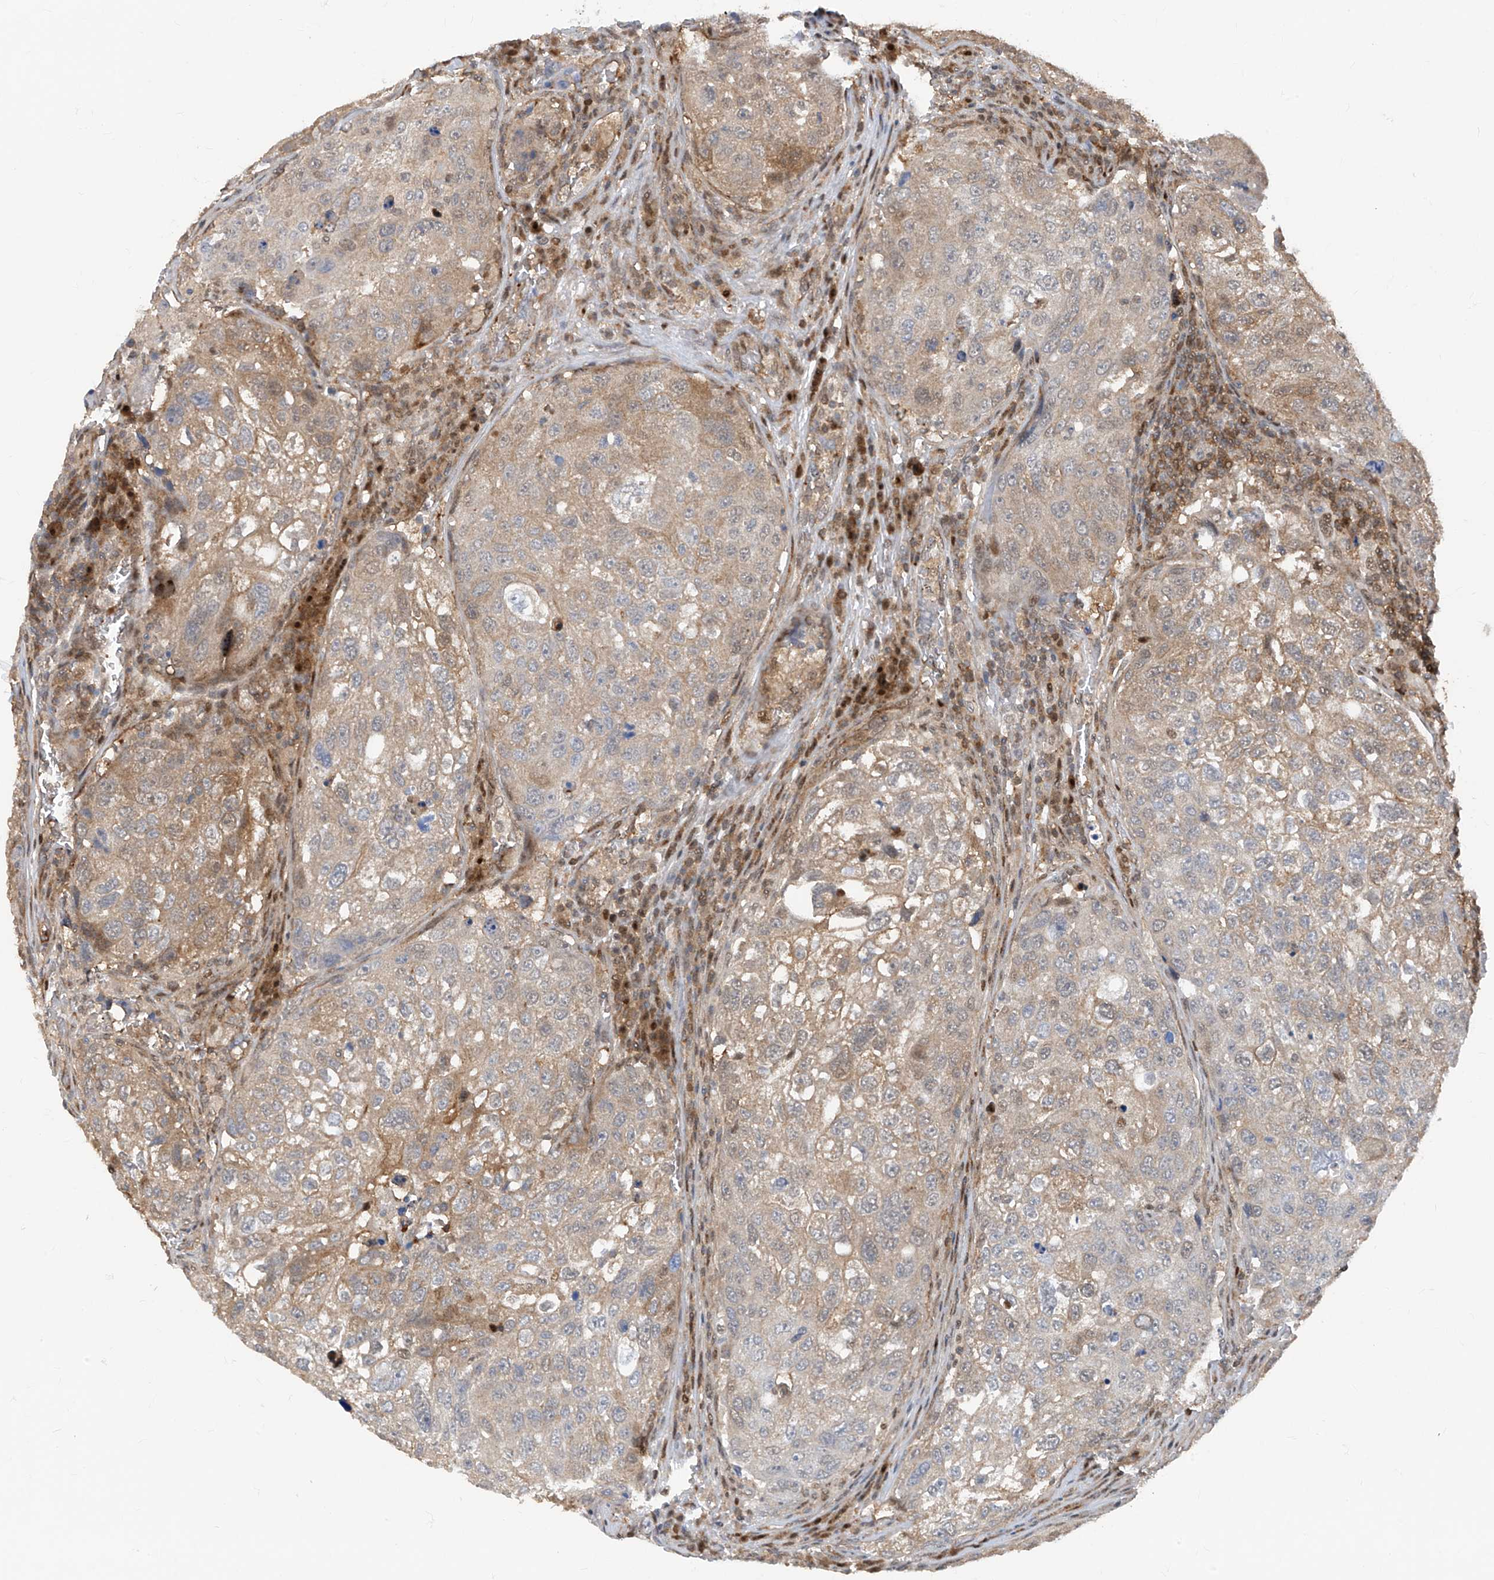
{"staining": {"intensity": "weak", "quantity": "25%-75%", "location": "cytoplasmic/membranous"}, "tissue": "urothelial cancer", "cell_type": "Tumor cells", "image_type": "cancer", "snomed": [{"axis": "morphology", "description": "Urothelial carcinoma, High grade"}, {"axis": "topography", "description": "Lymph node"}, {"axis": "topography", "description": "Urinary bladder"}], "caption": "Tumor cells display low levels of weak cytoplasmic/membranous staining in about 25%-75% of cells in human urothelial cancer. Using DAB (3,3'-diaminobenzidine) (brown) and hematoxylin (blue) stains, captured at high magnification using brightfield microscopy.", "gene": "ZNF358", "patient": {"sex": "male", "age": 51}}